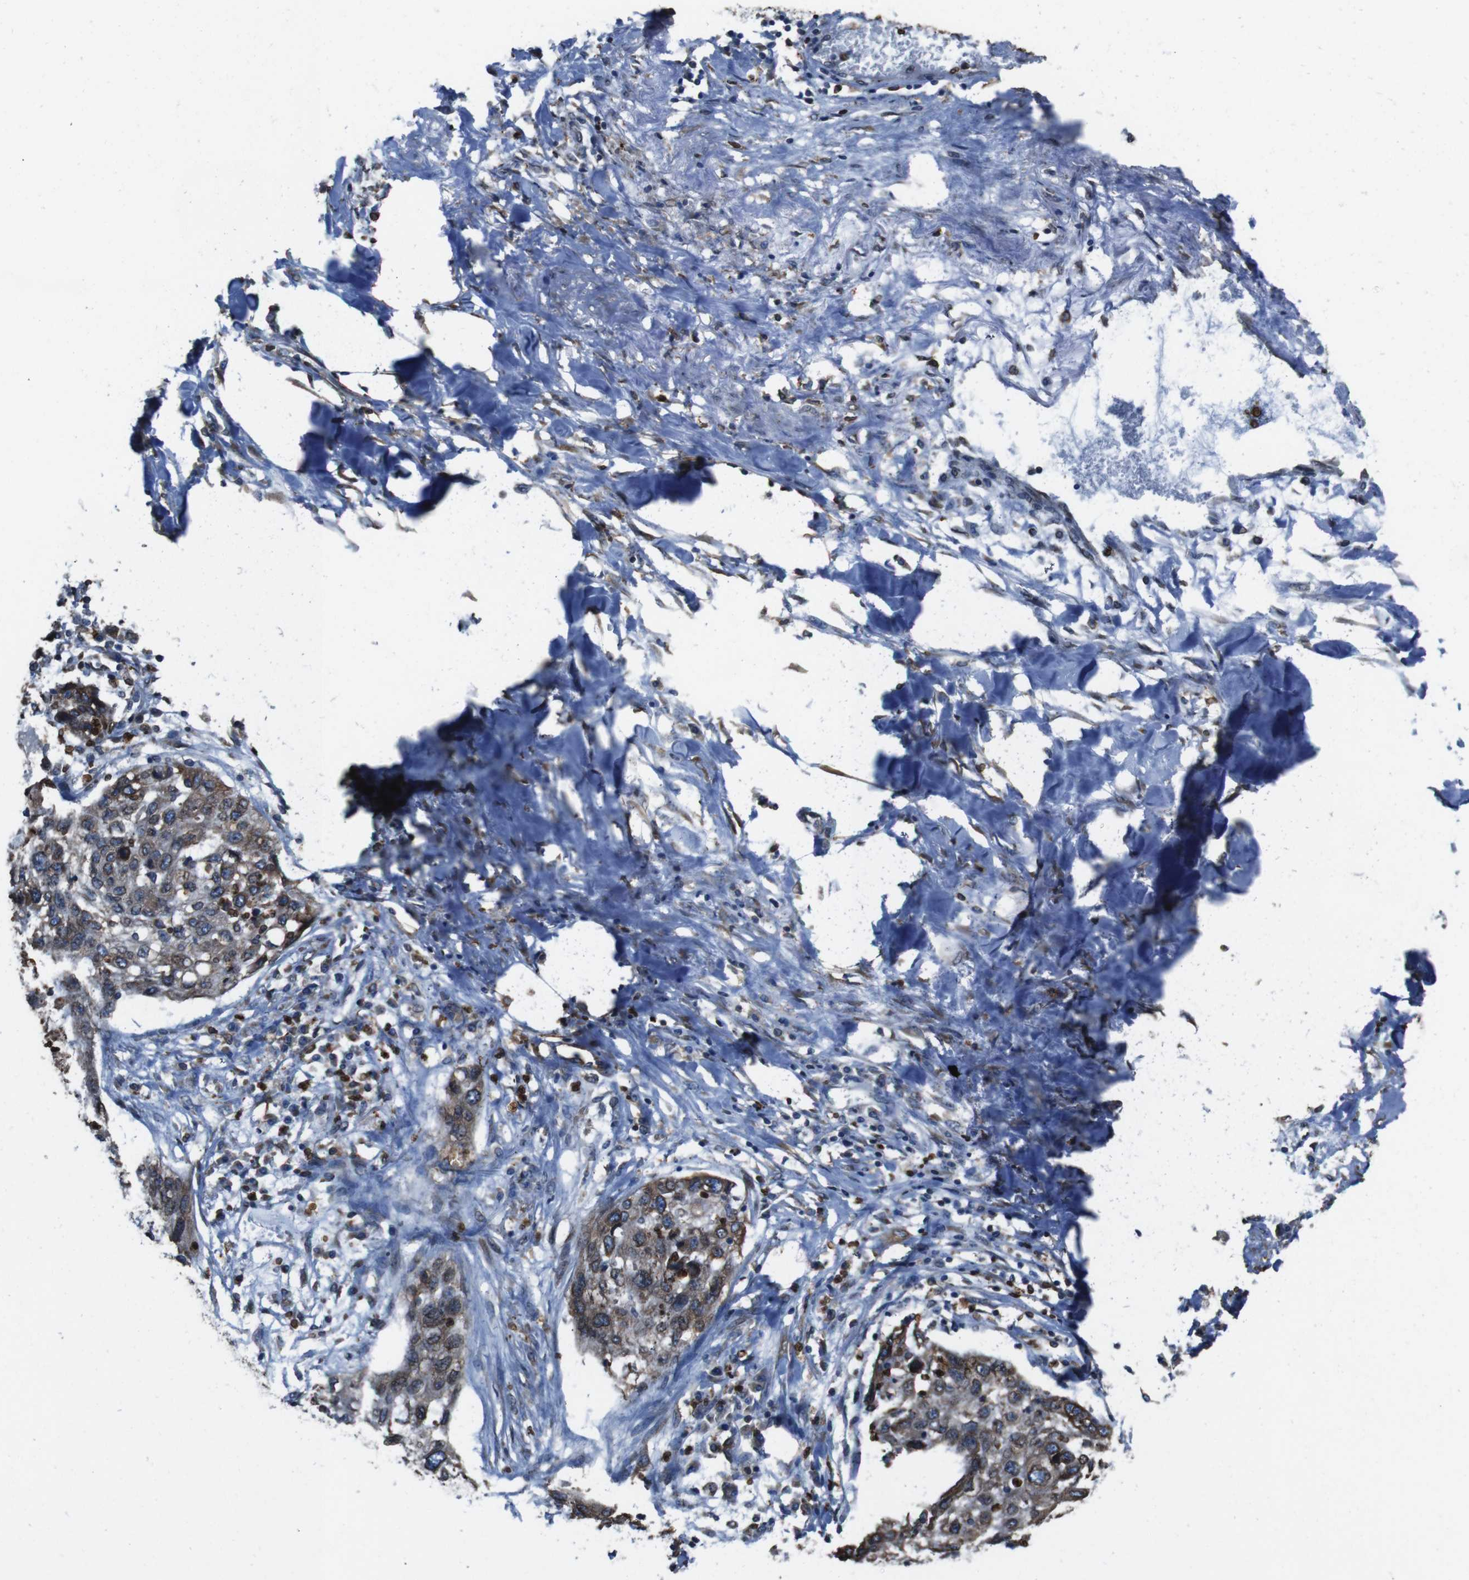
{"staining": {"intensity": "weak", "quantity": "25%-75%", "location": "cytoplasmic/membranous"}, "tissue": "lung cancer", "cell_type": "Tumor cells", "image_type": "cancer", "snomed": [{"axis": "morphology", "description": "Squamous cell carcinoma, NOS"}, {"axis": "topography", "description": "Lung"}], "caption": "Lung cancer was stained to show a protein in brown. There is low levels of weak cytoplasmic/membranous expression in approximately 25%-75% of tumor cells.", "gene": "APMAP", "patient": {"sex": "female", "age": 63}}